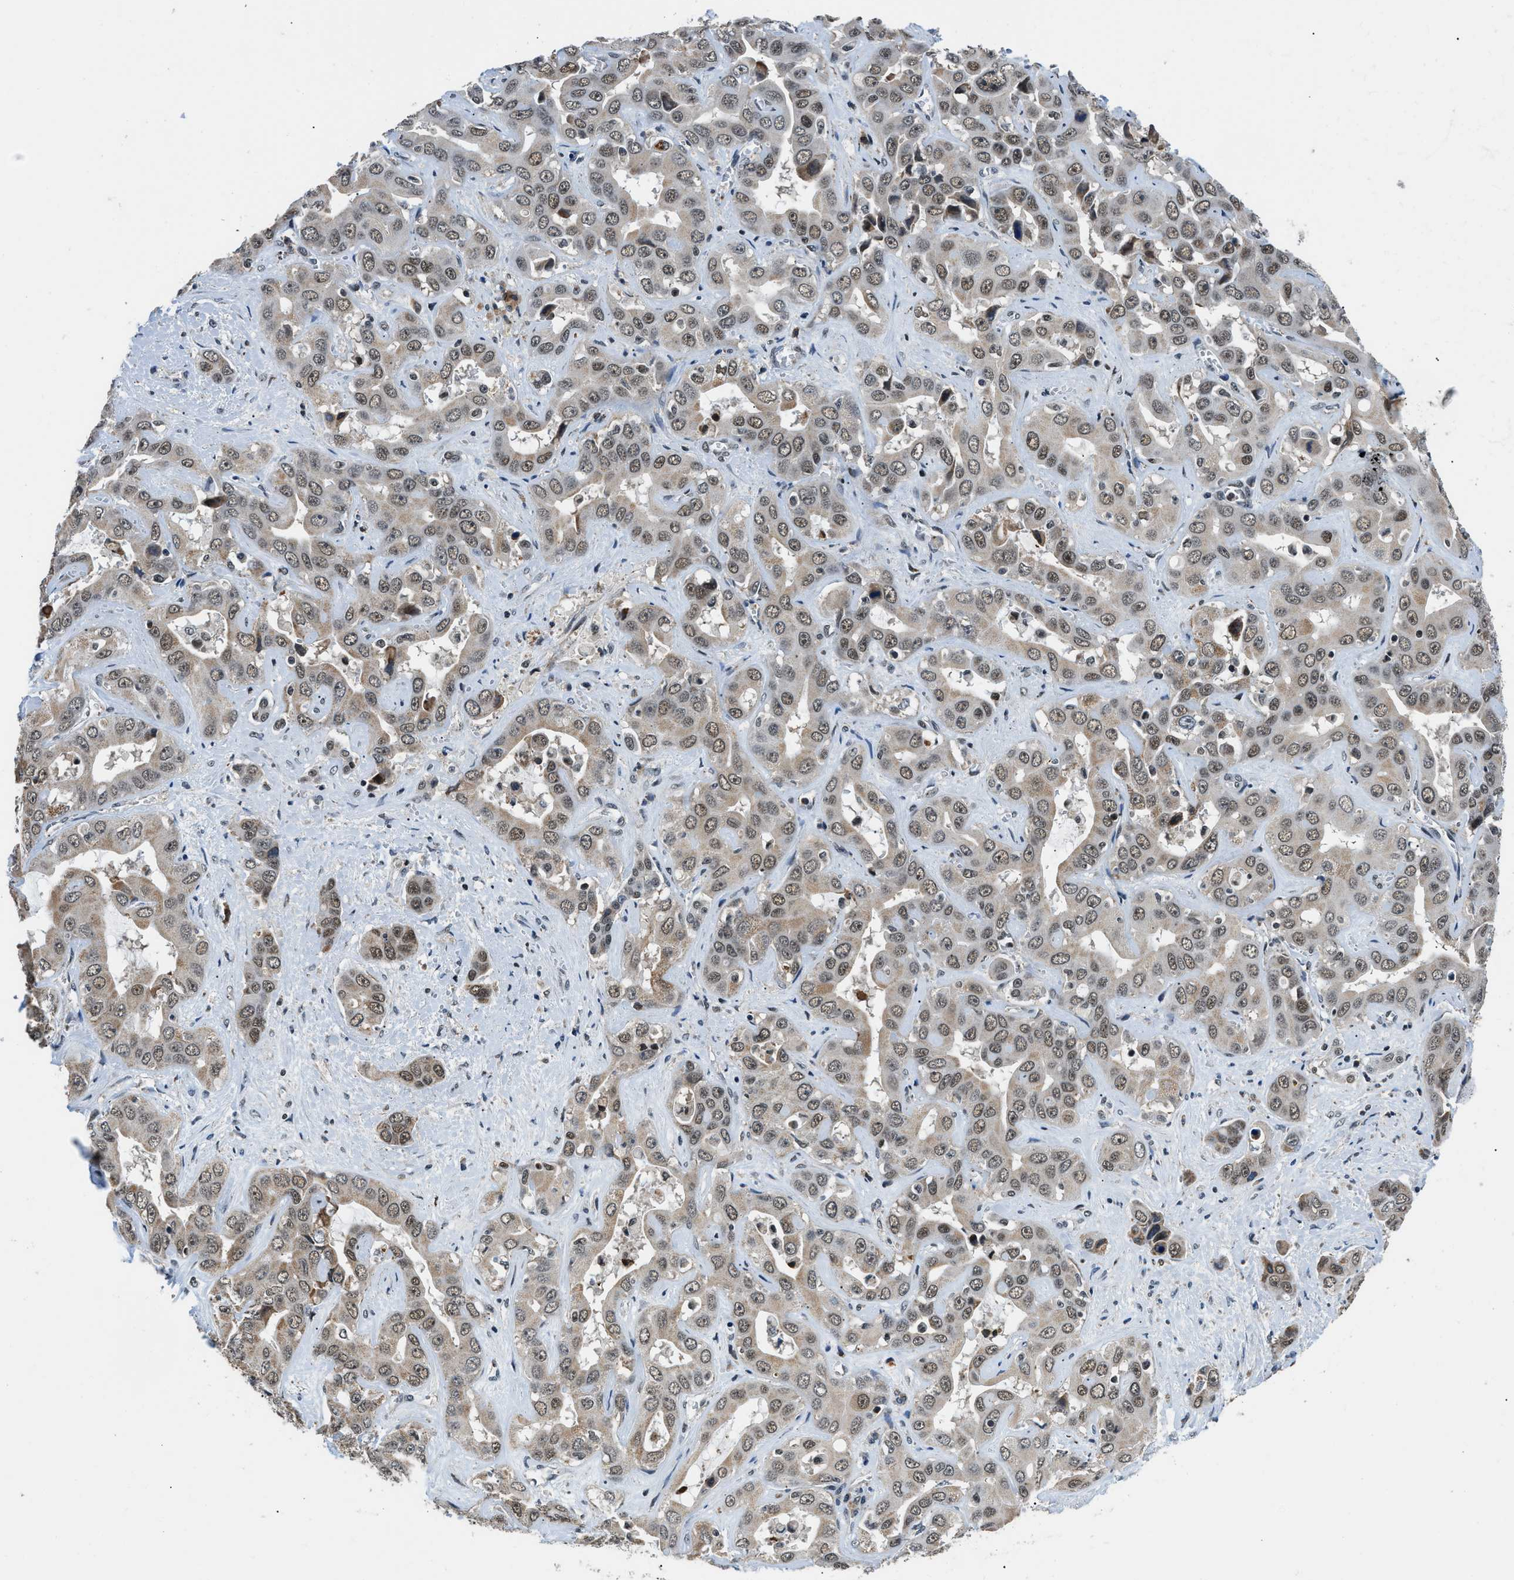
{"staining": {"intensity": "moderate", "quantity": ">75%", "location": "nuclear"}, "tissue": "liver cancer", "cell_type": "Tumor cells", "image_type": "cancer", "snomed": [{"axis": "morphology", "description": "Cholangiocarcinoma"}, {"axis": "topography", "description": "Liver"}], "caption": "Immunohistochemistry (IHC) micrograph of neoplastic tissue: liver cancer stained using immunohistochemistry (IHC) demonstrates medium levels of moderate protein expression localized specifically in the nuclear of tumor cells, appearing as a nuclear brown color.", "gene": "KDM3B", "patient": {"sex": "female", "age": 52}}